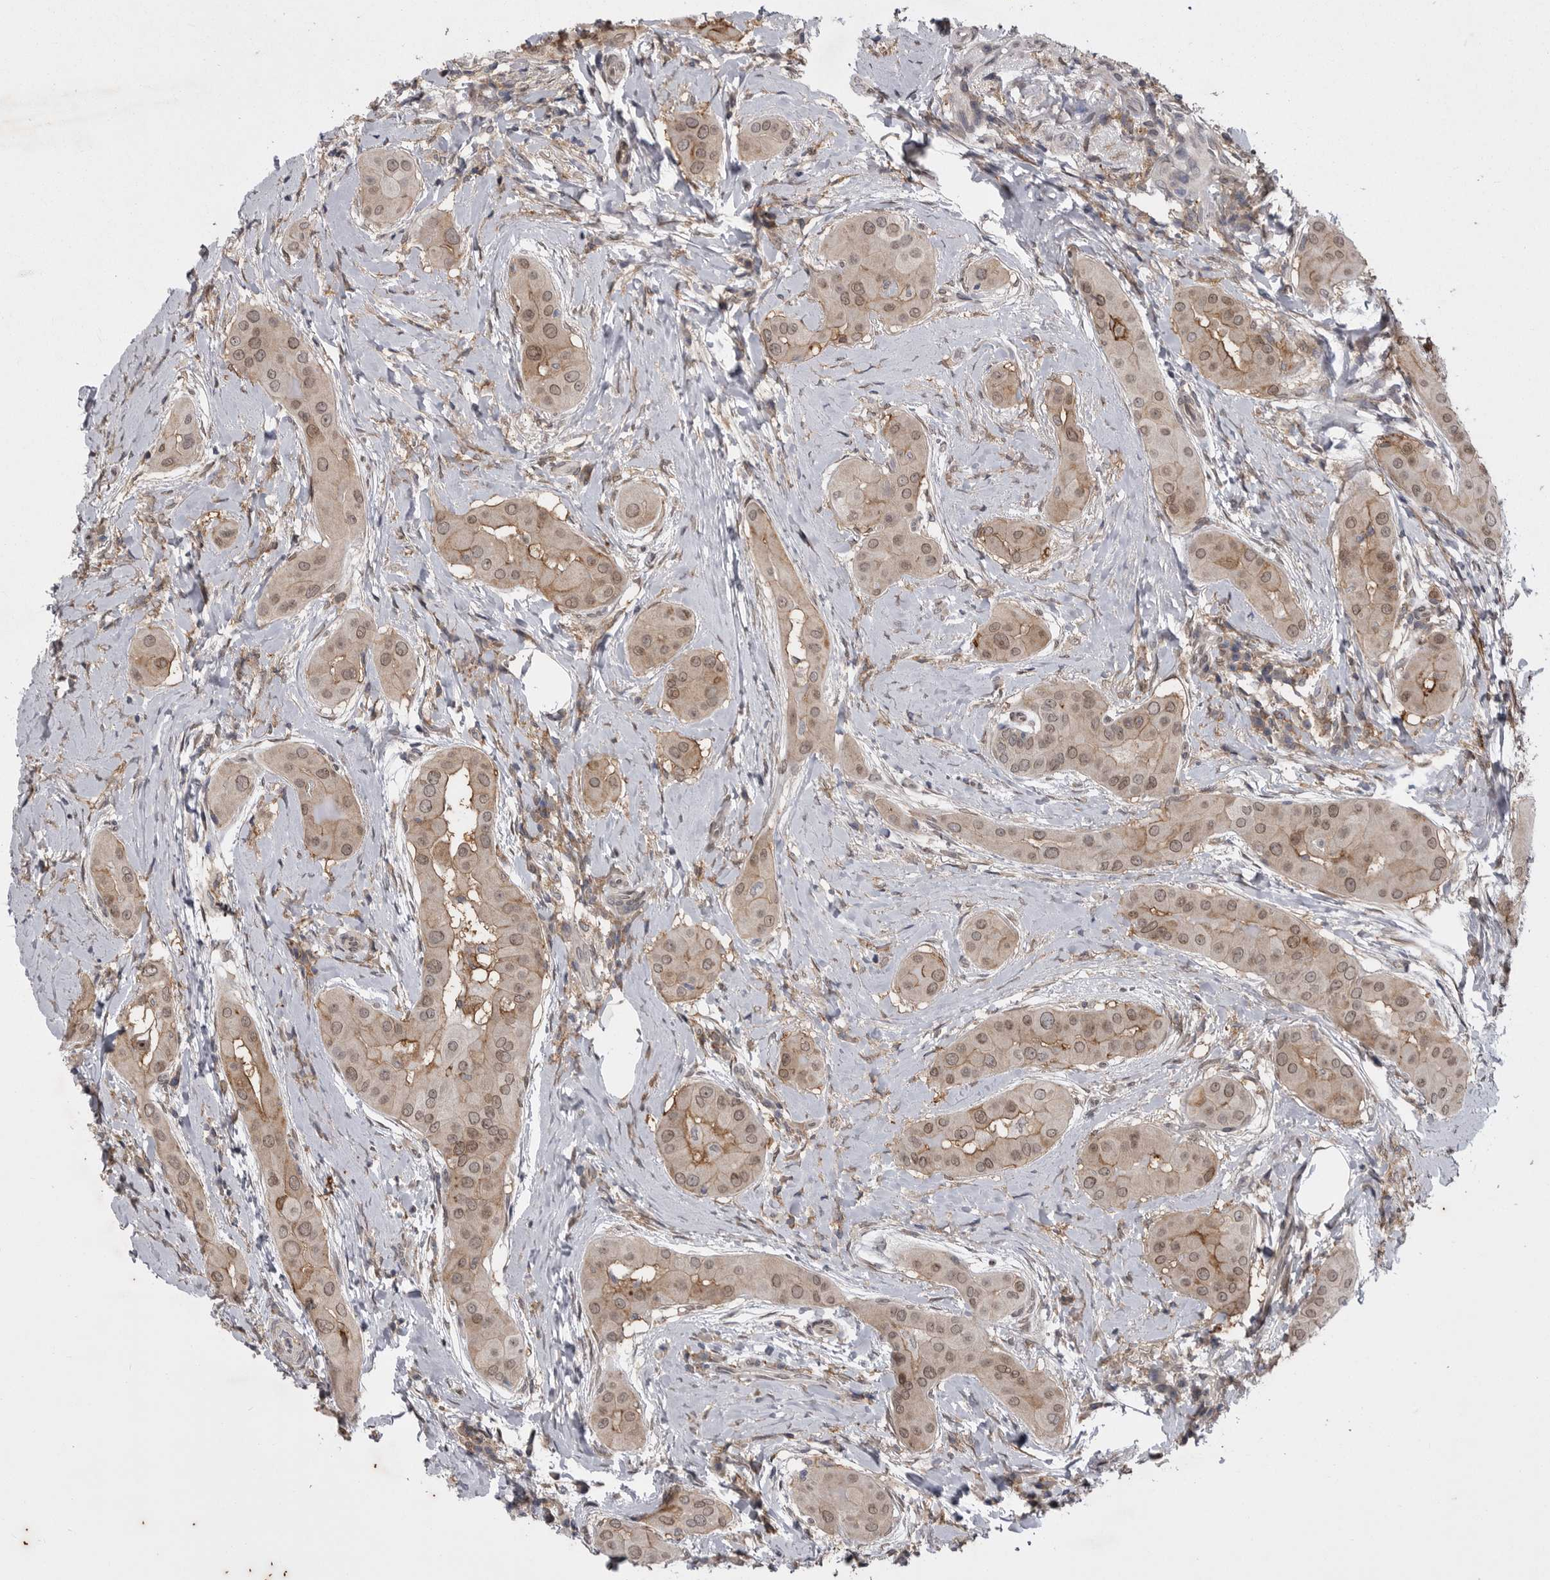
{"staining": {"intensity": "moderate", "quantity": ">75%", "location": "cytoplasmic/membranous,nuclear"}, "tissue": "thyroid cancer", "cell_type": "Tumor cells", "image_type": "cancer", "snomed": [{"axis": "morphology", "description": "Papillary adenocarcinoma, NOS"}, {"axis": "topography", "description": "Thyroid gland"}], "caption": "Thyroid papillary adenocarcinoma stained with a protein marker reveals moderate staining in tumor cells.", "gene": "ABL1", "patient": {"sex": "male", "age": 33}}